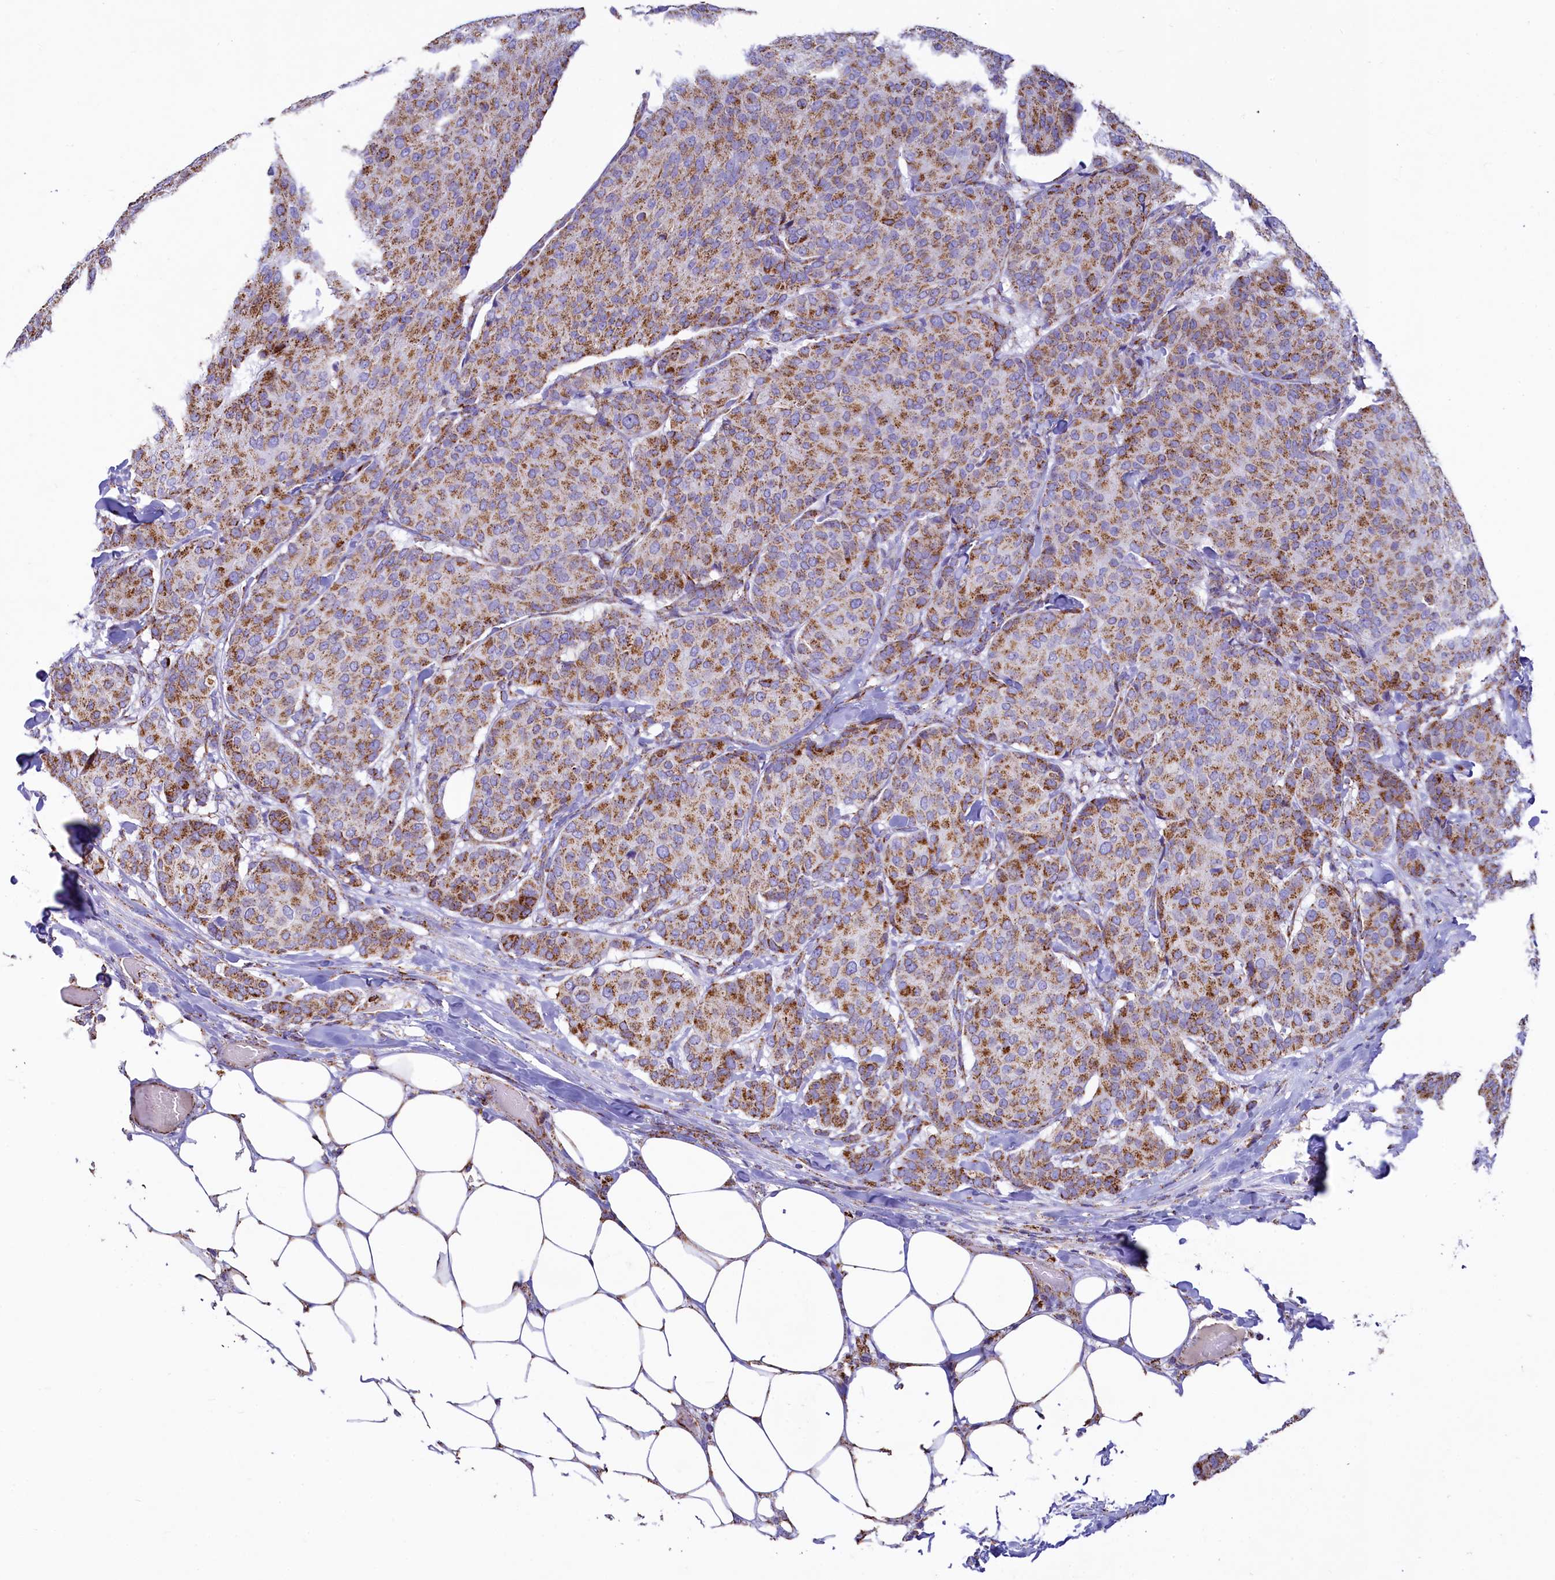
{"staining": {"intensity": "moderate", "quantity": ">75%", "location": "cytoplasmic/membranous"}, "tissue": "breast cancer", "cell_type": "Tumor cells", "image_type": "cancer", "snomed": [{"axis": "morphology", "description": "Duct carcinoma"}, {"axis": "topography", "description": "Breast"}], "caption": "Moderate cytoplasmic/membranous protein positivity is appreciated in about >75% of tumor cells in breast cancer (infiltrating ductal carcinoma). Nuclei are stained in blue.", "gene": "IDH3A", "patient": {"sex": "female", "age": 75}}